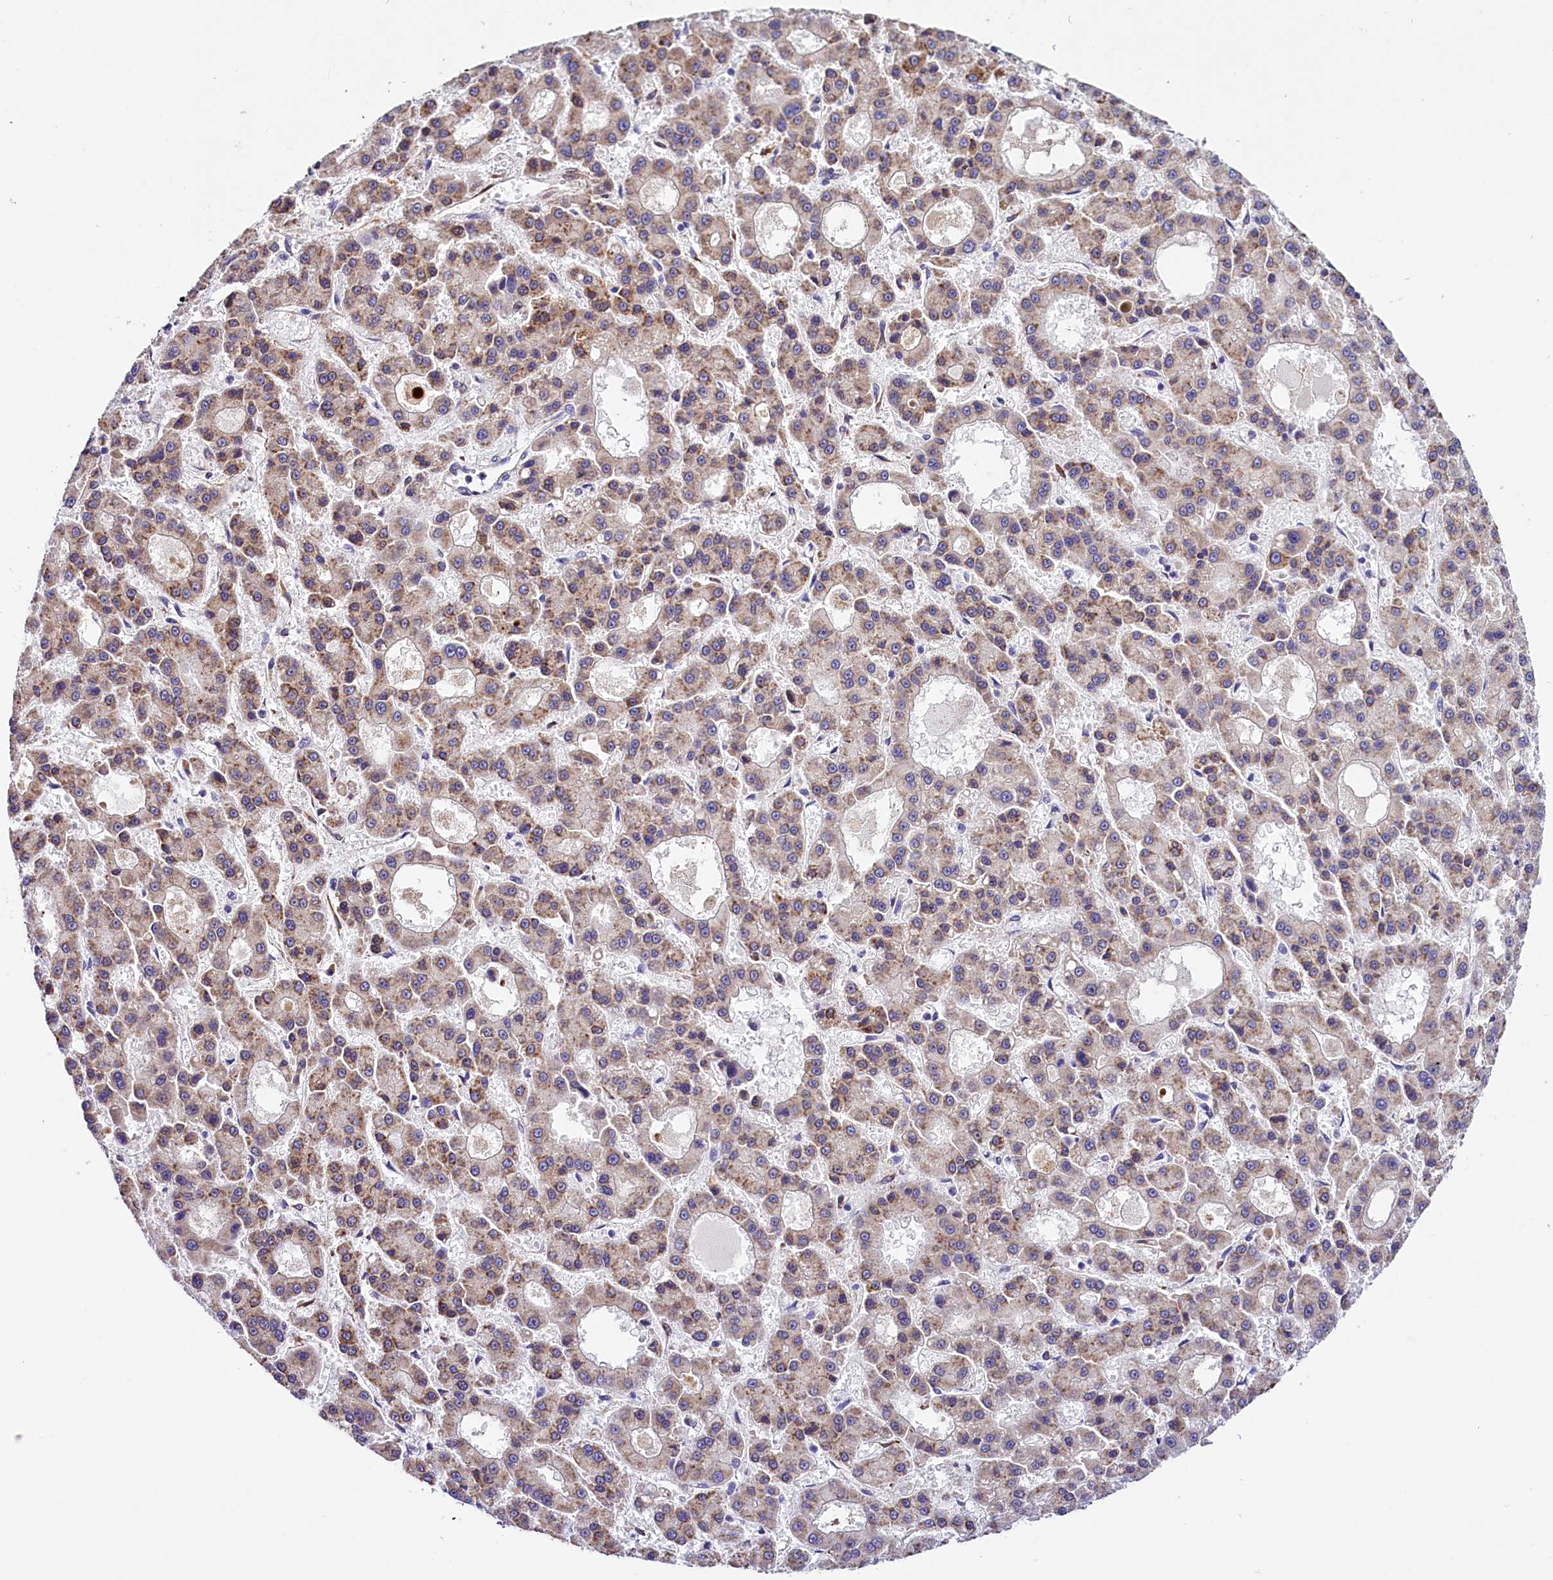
{"staining": {"intensity": "weak", "quantity": "25%-75%", "location": "cytoplasmic/membranous"}, "tissue": "liver cancer", "cell_type": "Tumor cells", "image_type": "cancer", "snomed": [{"axis": "morphology", "description": "Carcinoma, Hepatocellular, NOS"}, {"axis": "topography", "description": "Liver"}], "caption": "High-magnification brightfield microscopy of liver cancer stained with DAB (brown) and counterstained with hematoxylin (blue). tumor cells exhibit weak cytoplasmic/membranous positivity is seen in approximately25%-75% of cells.", "gene": "ITGA1", "patient": {"sex": "male", "age": 70}}